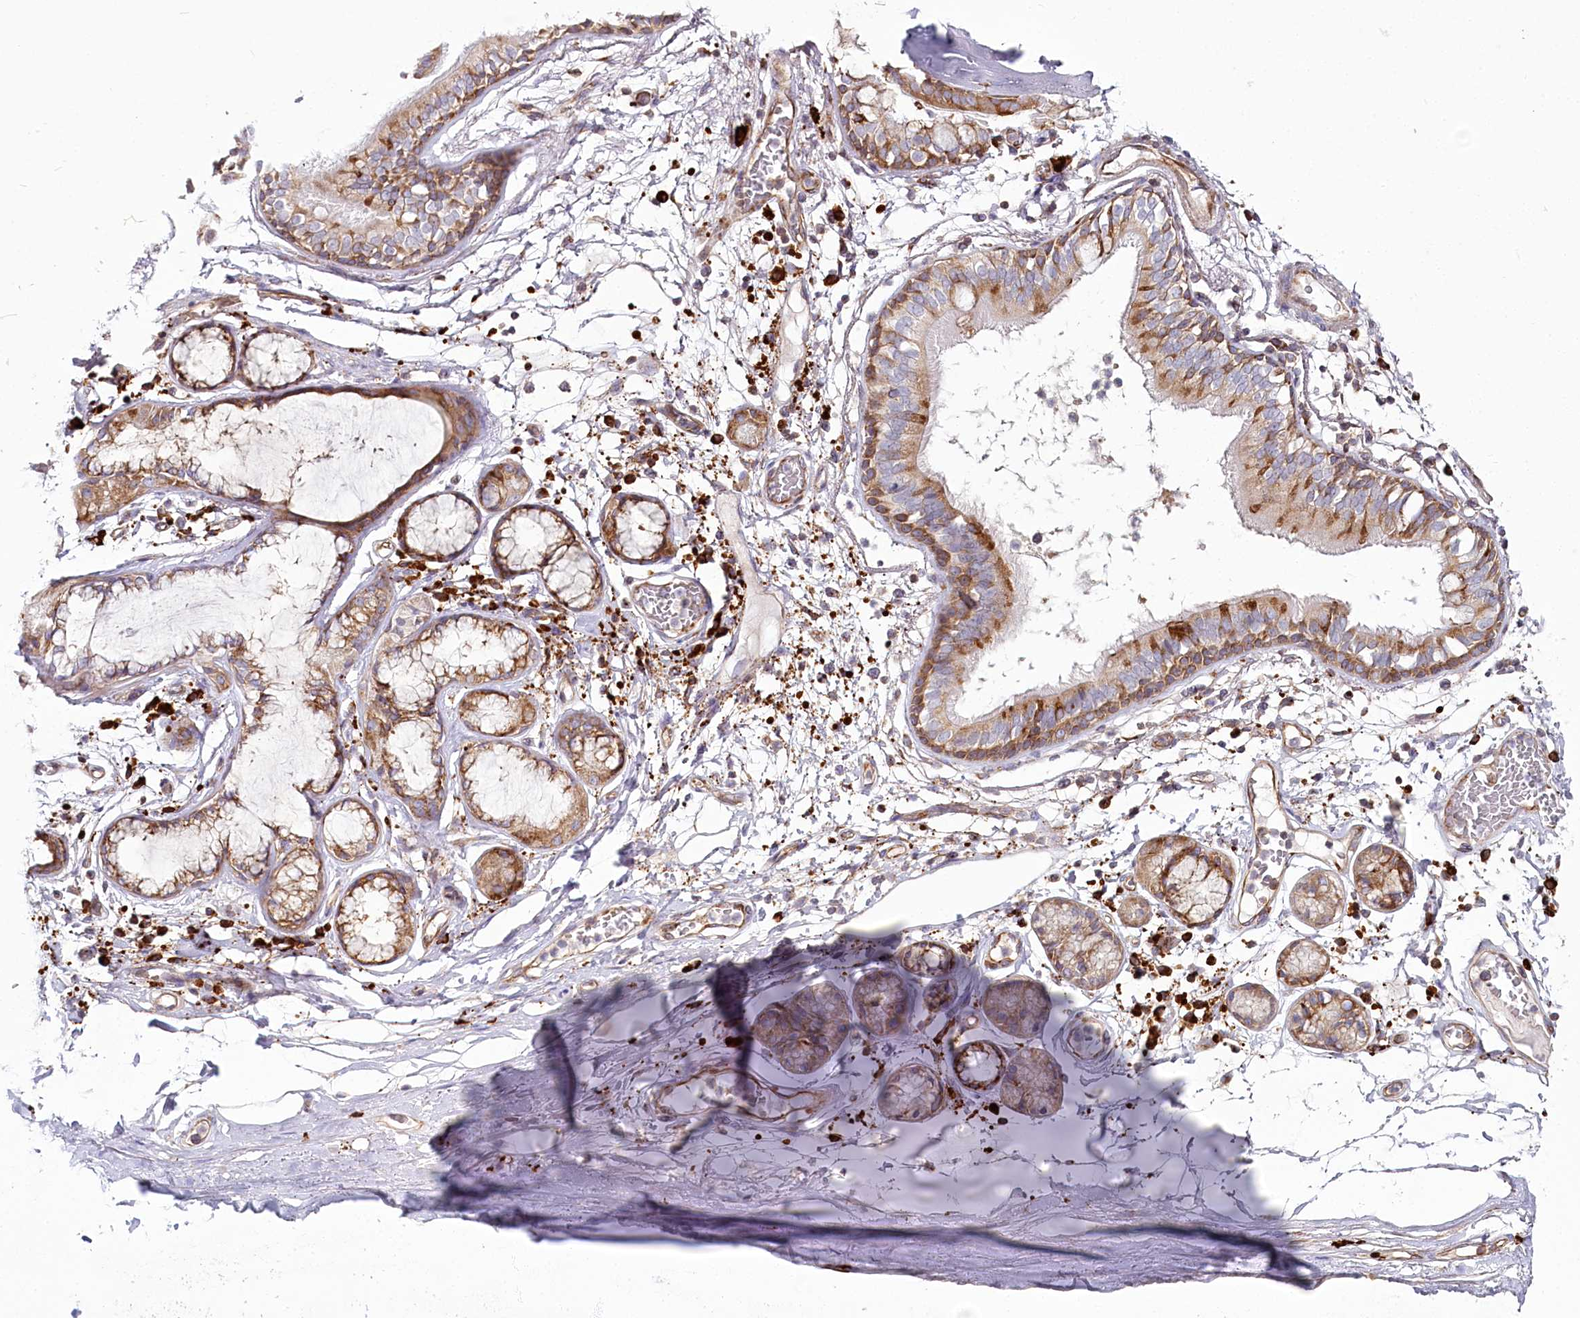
{"staining": {"intensity": "moderate", "quantity": "<25%", "location": "cytoplasmic/membranous"}, "tissue": "adipose tissue", "cell_type": "Adipocytes", "image_type": "normal", "snomed": [{"axis": "morphology", "description": "Normal tissue, NOS"}, {"axis": "topography", "description": "Cartilage tissue"}], "caption": "Immunohistochemistry (DAB) staining of unremarkable human adipose tissue reveals moderate cytoplasmic/membranous protein staining in approximately <25% of adipocytes.", "gene": "POGLUT1", "patient": {"sex": "female", "age": 63}}